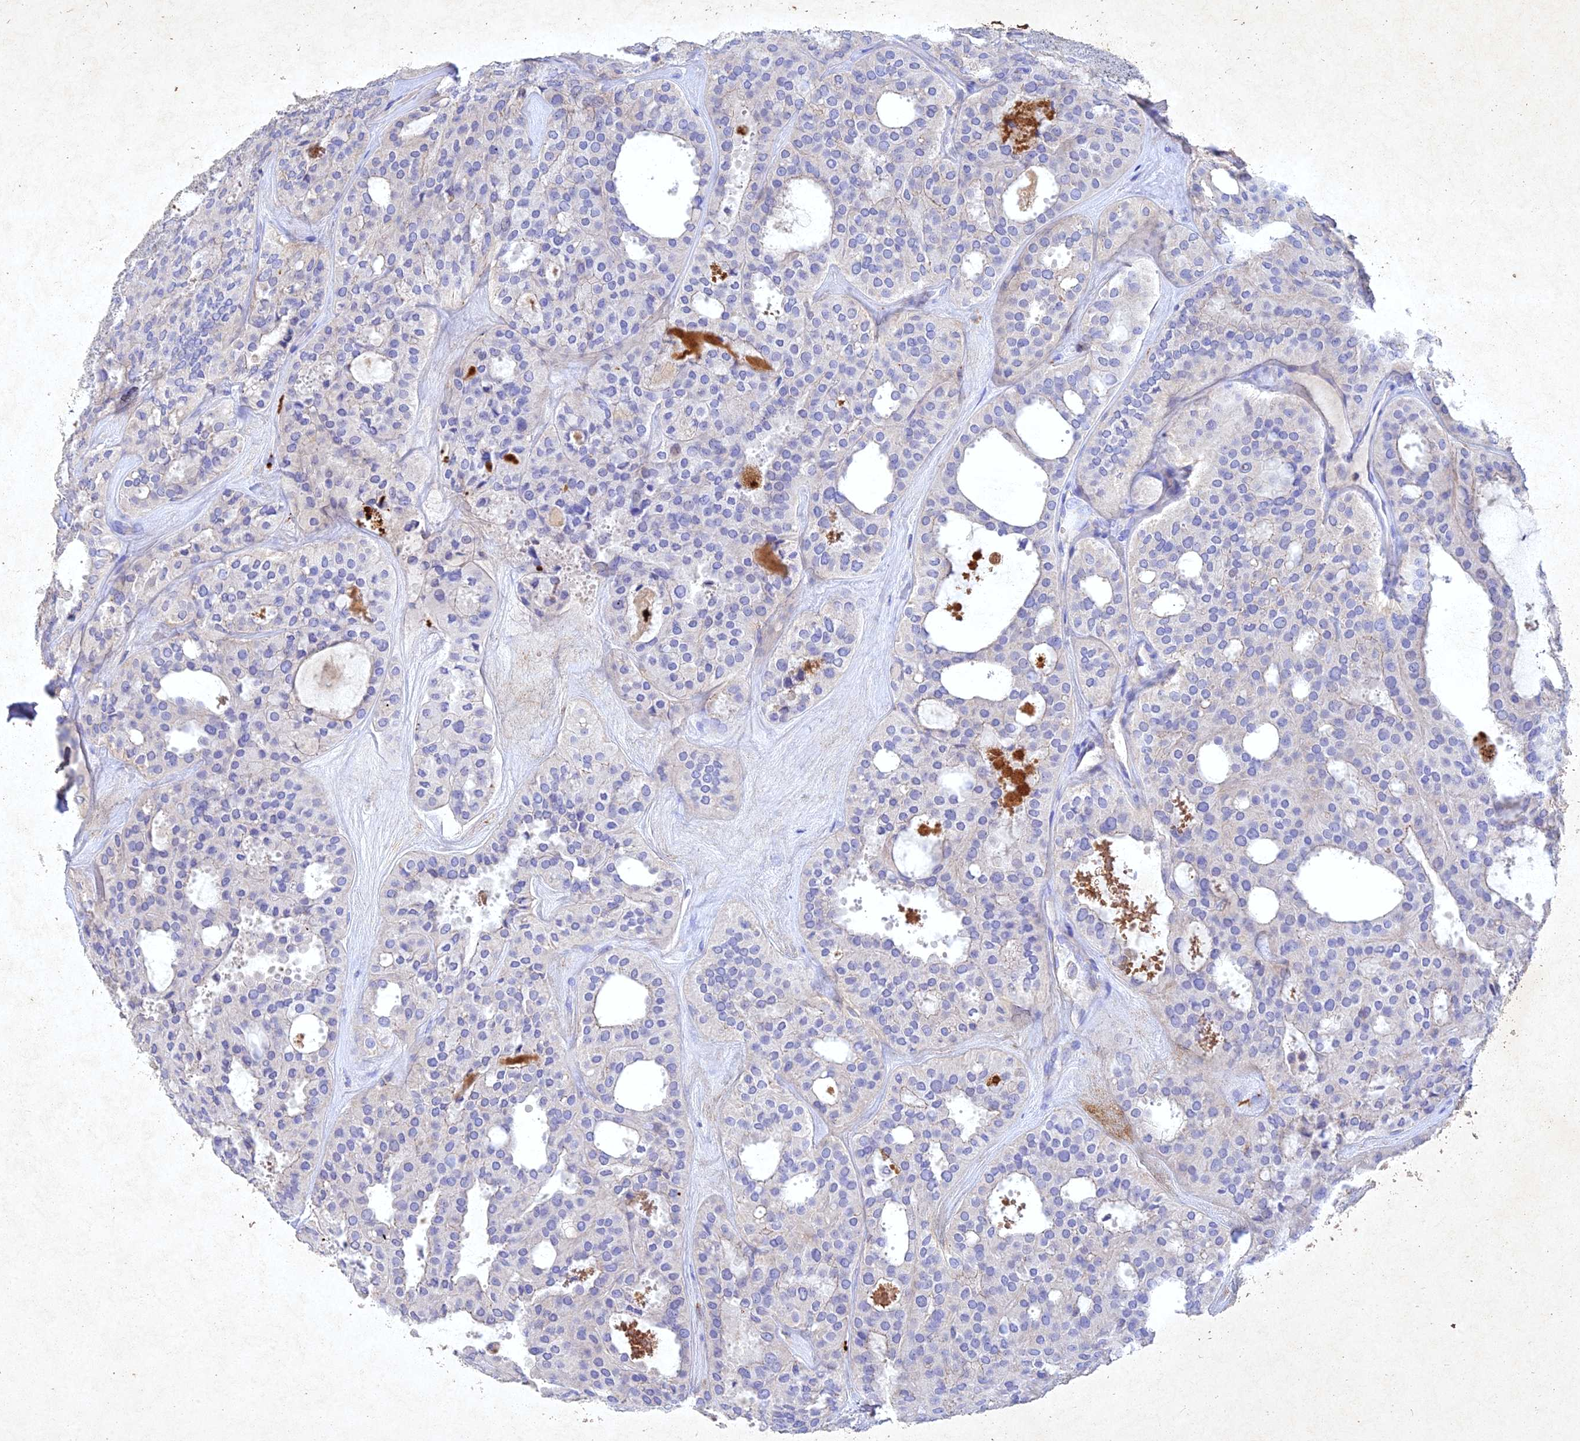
{"staining": {"intensity": "negative", "quantity": "none", "location": "none"}, "tissue": "thyroid cancer", "cell_type": "Tumor cells", "image_type": "cancer", "snomed": [{"axis": "morphology", "description": "Follicular adenoma carcinoma, NOS"}, {"axis": "topography", "description": "Thyroid gland"}], "caption": "Protein analysis of thyroid cancer (follicular adenoma carcinoma) reveals no significant expression in tumor cells. (DAB immunohistochemistry (IHC) with hematoxylin counter stain).", "gene": "NDUFV1", "patient": {"sex": "male", "age": 75}}